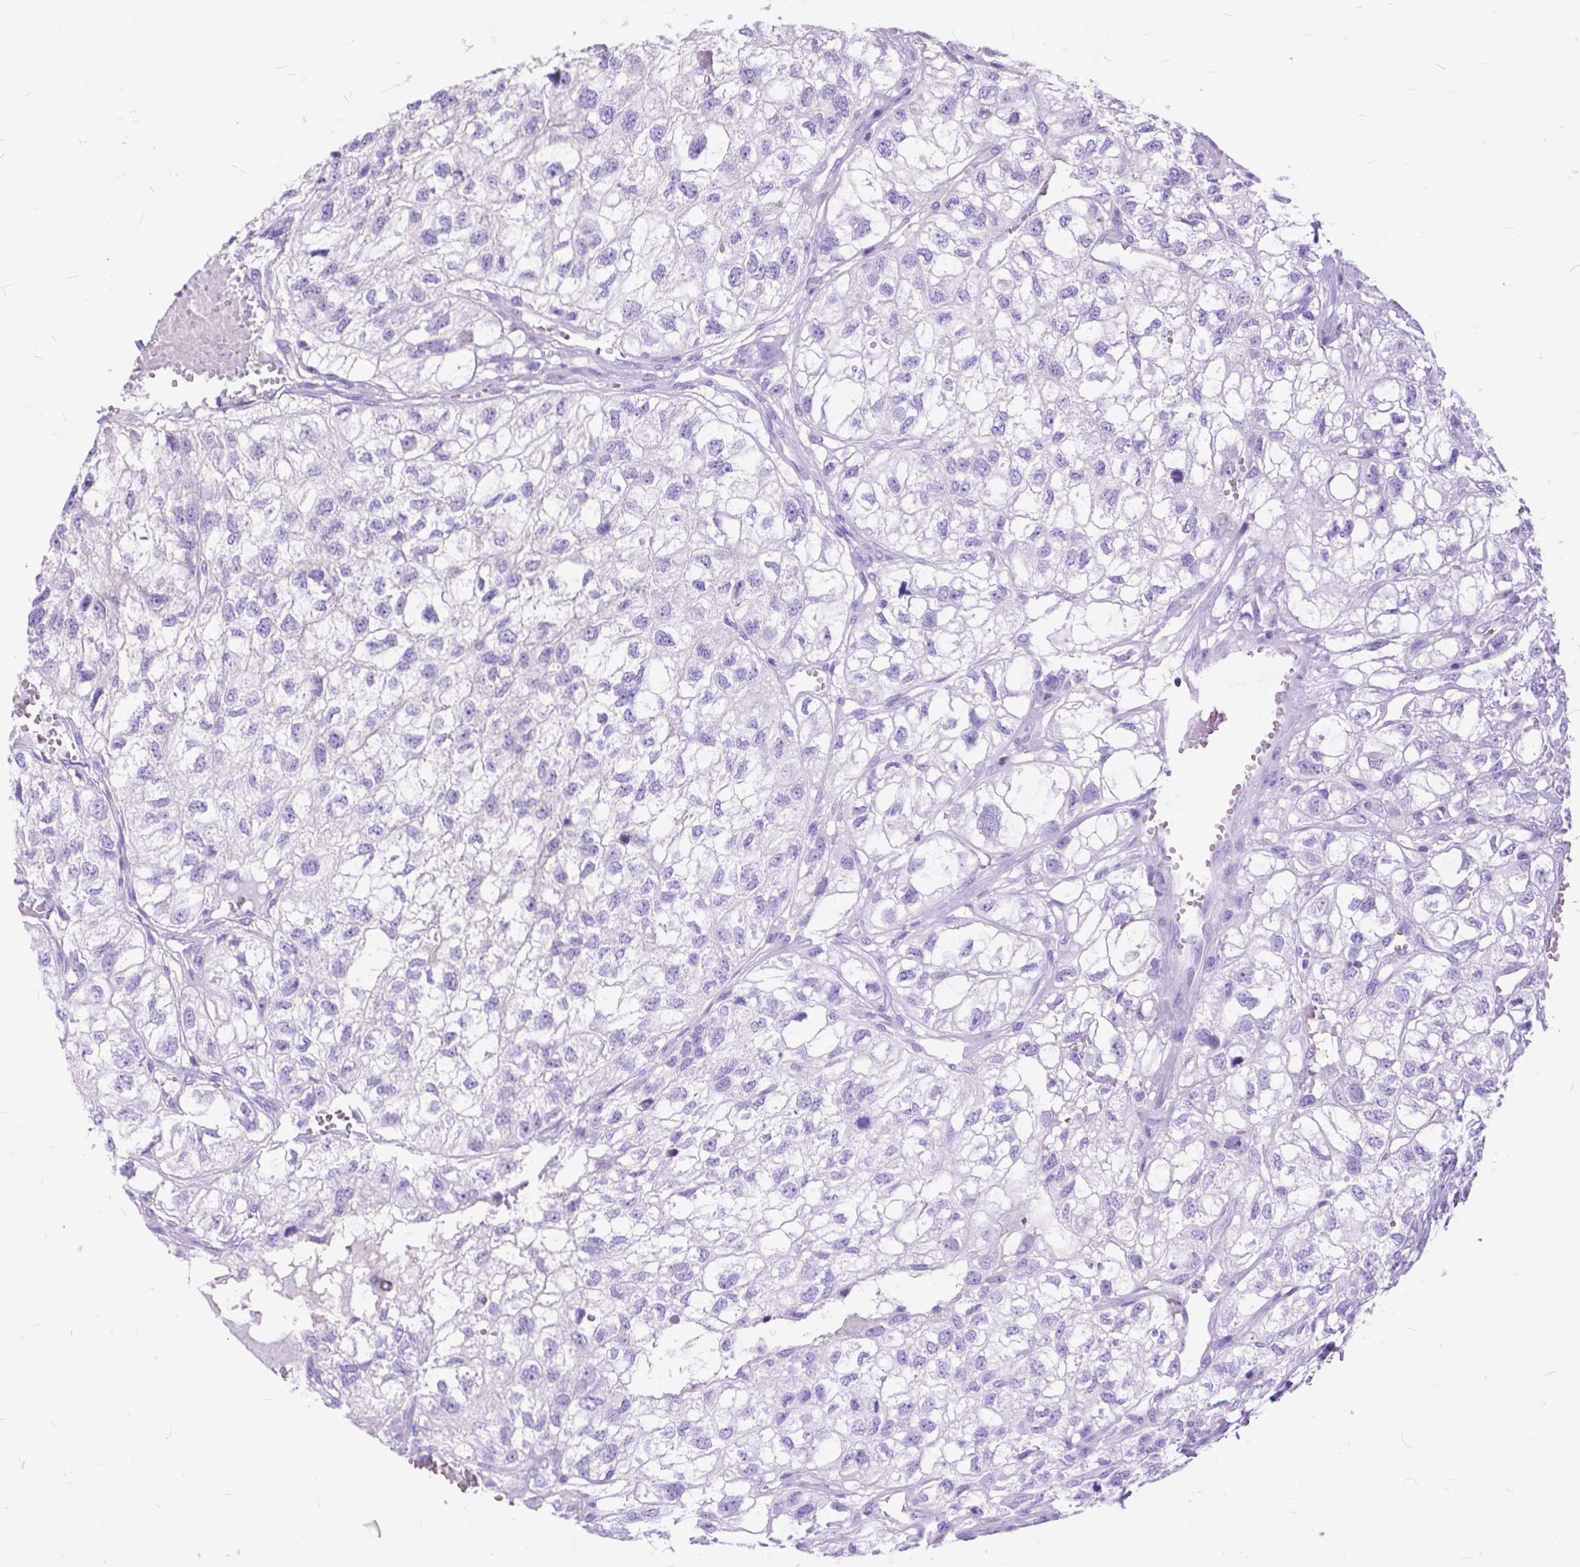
{"staining": {"intensity": "negative", "quantity": "none", "location": "none"}, "tissue": "renal cancer", "cell_type": "Tumor cells", "image_type": "cancer", "snomed": [{"axis": "morphology", "description": "Adenocarcinoma, NOS"}, {"axis": "topography", "description": "Kidney"}], "caption": "The photomicrograph demonstrates no staining of tumor cells in renal adenocarcinoma.", "gene": "FOXL2", "patient": {"sex": "male", "age": 56}}